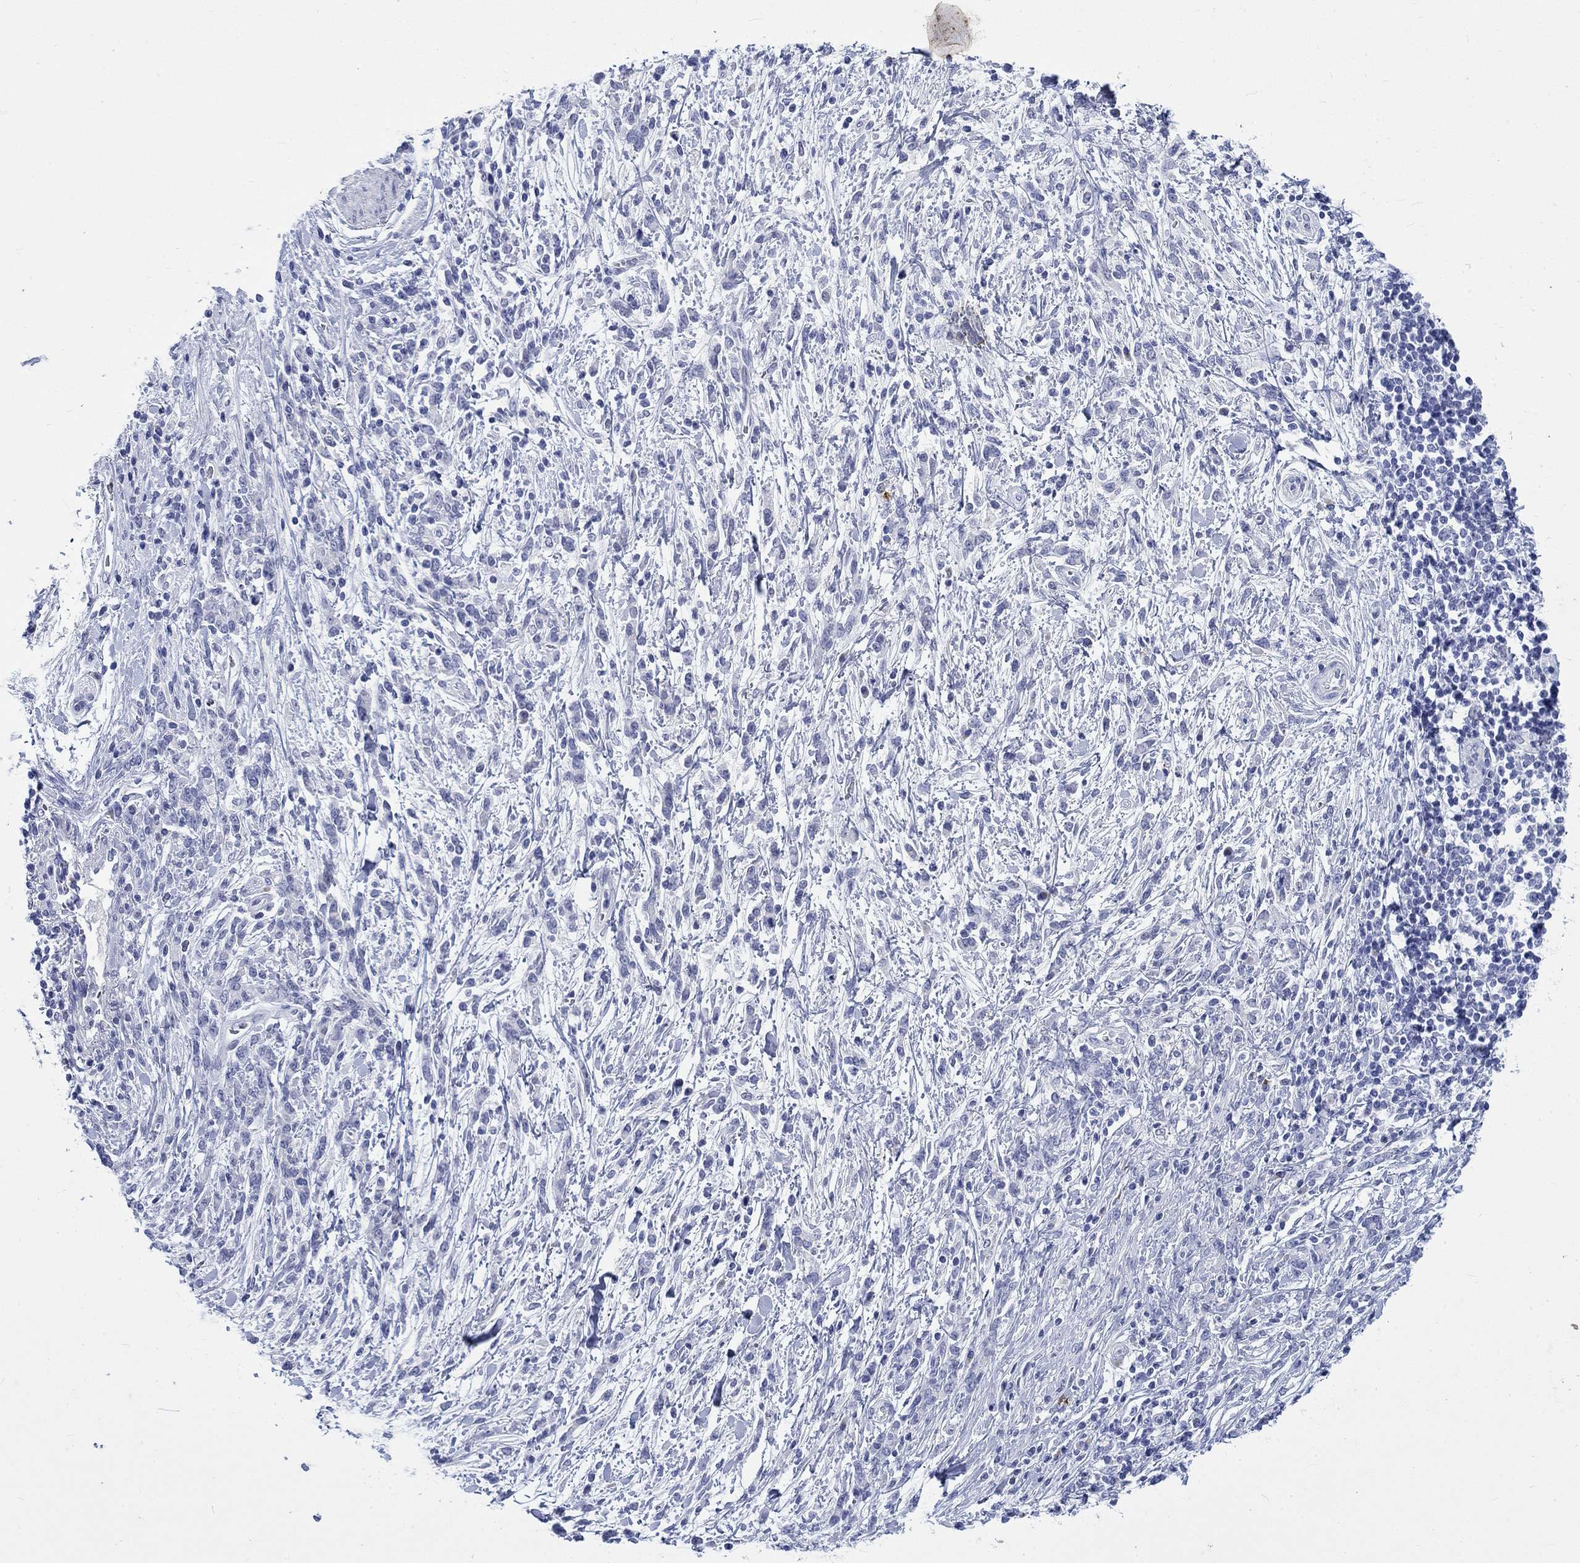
{"staining": {"intensity": "negative", "quantity": "none", "location": "none"}, "tissue": "stomach cancer", "cell_type": "Tumor cells", "image_type": "cancer", "snomed": [{"axis": "morphology", "description": "Adenocarcinoma, NOS"}, {"axis": "topography", "description": "Stomach"}], "caption": "Human stomach cancer (adenocarcinoma) stained for a protein using immunohistochemistry reveals no positivity in tumor cells.", "gene": "KRT76", "patient": {"sex": "female", "age": 57}}